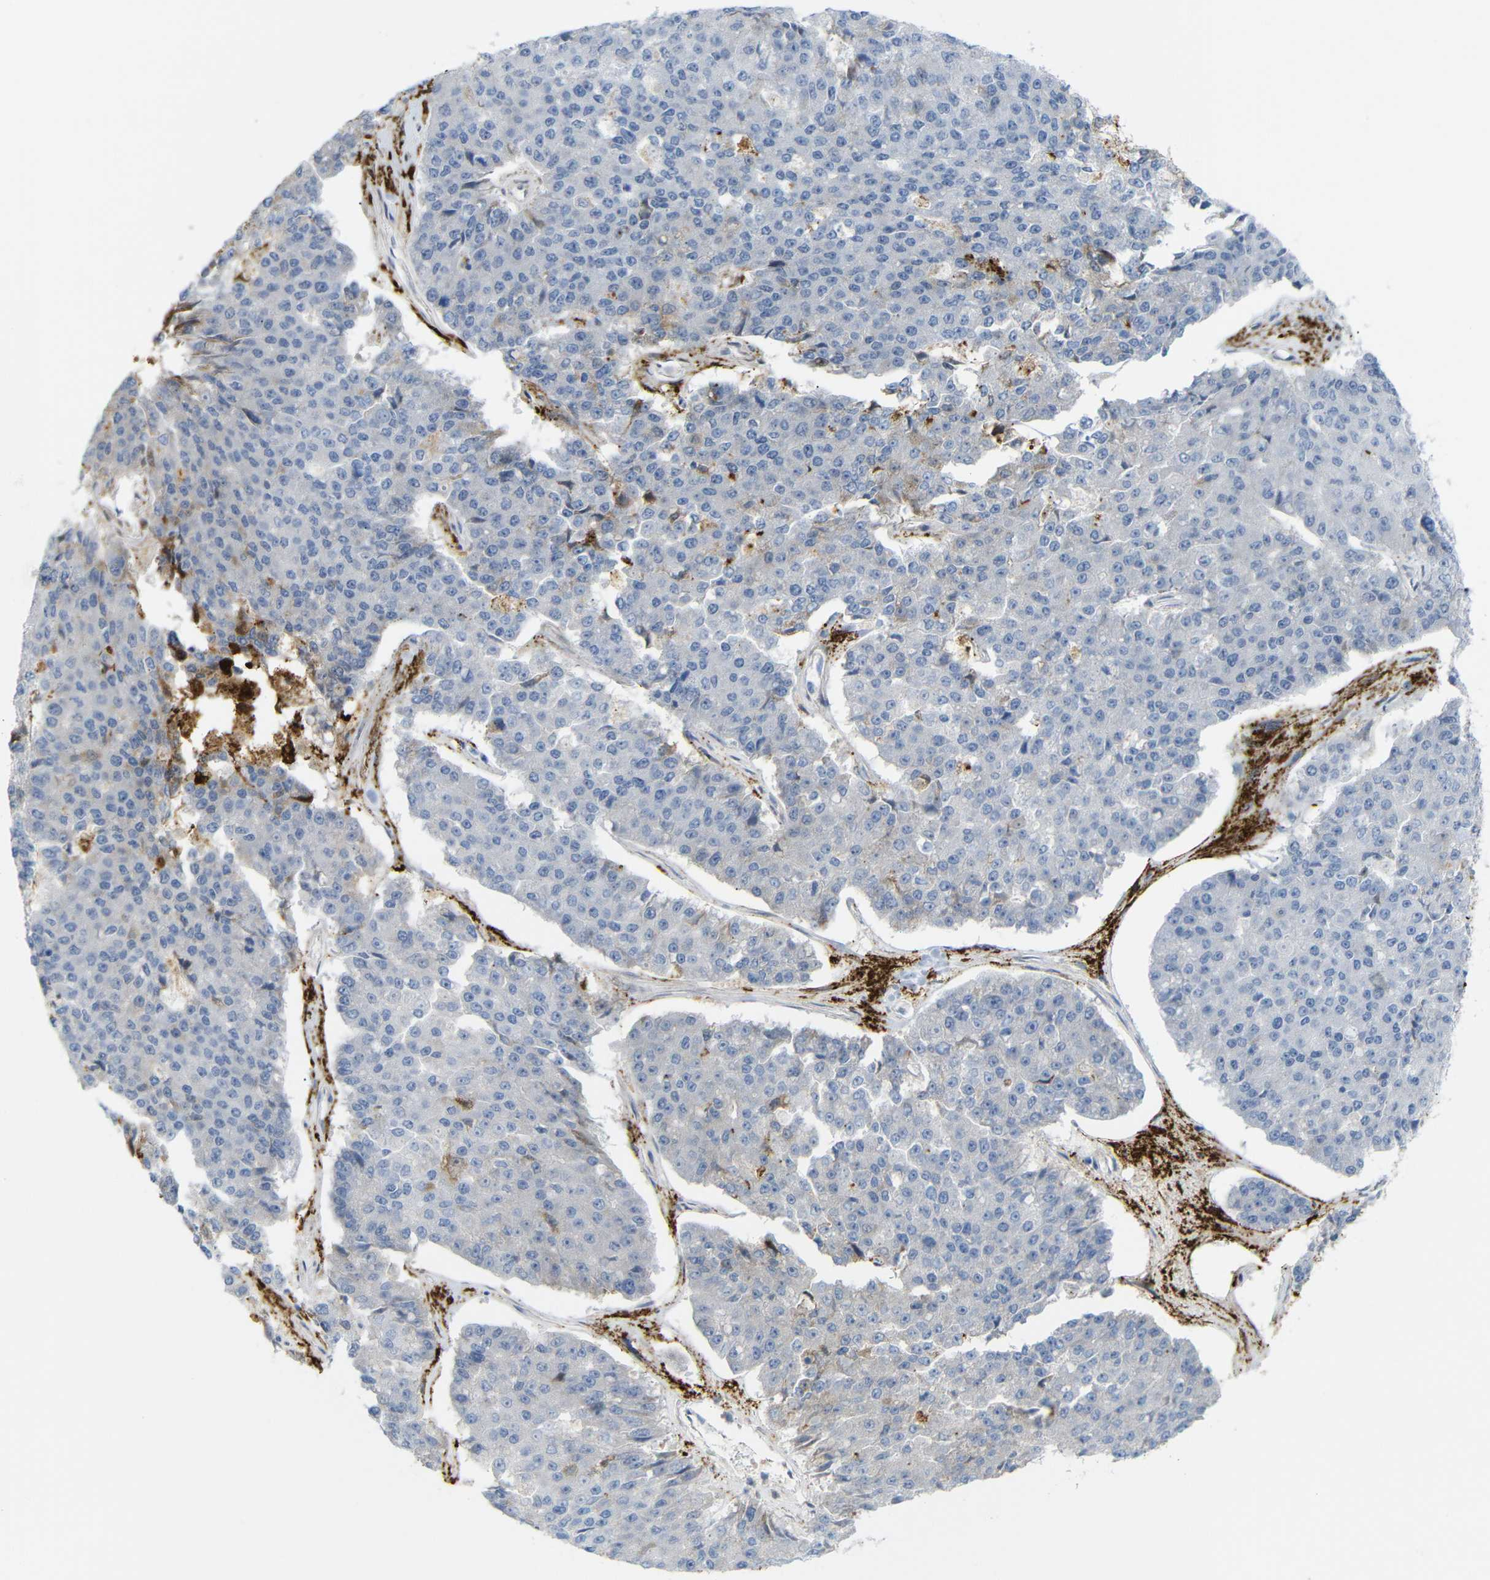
{"staining": {"intensity": "weak", "quantity": "<25%", "location": "cytoplasmic/membranous"}, "tissue": "pancreatic cancer", "cell_type": "Tumor cells", "image_type": "cancer", "snomed": [{"axis": "morphology", "description": "Adenocarcinoma, NOS"}, {"axis": "topography", "description": "Pancreas"}], "caption": "Tumor cells show no significant staining in adenocarcinoma (pancreatic). Brightfield microscopy of IHC stained with DAB (brown) and hematoxylin (blue), captured at high magnification.", "gene": "MT1A", "patient": {"sex": "male", "age": 50}}